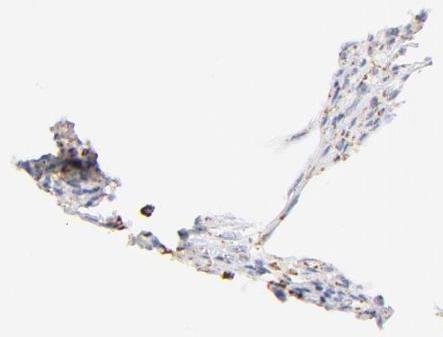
{"staining": {"intensity": "strong", "quantity": ">75%", "location": "cytoplasmic/membranous"}, "tissue": "endometrial cancer", "cell_type": "Tumor cells", "image_type": "cancer", "snomed": [{"axis": "morphology", "description": "Adenocarcinoma, NOS"}, {"axis": "topography", "description": "Endometrium"}], "caption": "IHC photomicrograph of neoplastic tissue: human endometrial adenocarcinoma stained using immunohistochemistry shows high levels of strong protein expression localized specifically in the cytoplasmic/membranous of tumor cells, appearing as a cytoplasmic/membranous brown color.", "gene": "COX4I1", "patient": {"sex": "female", "age": 79}}